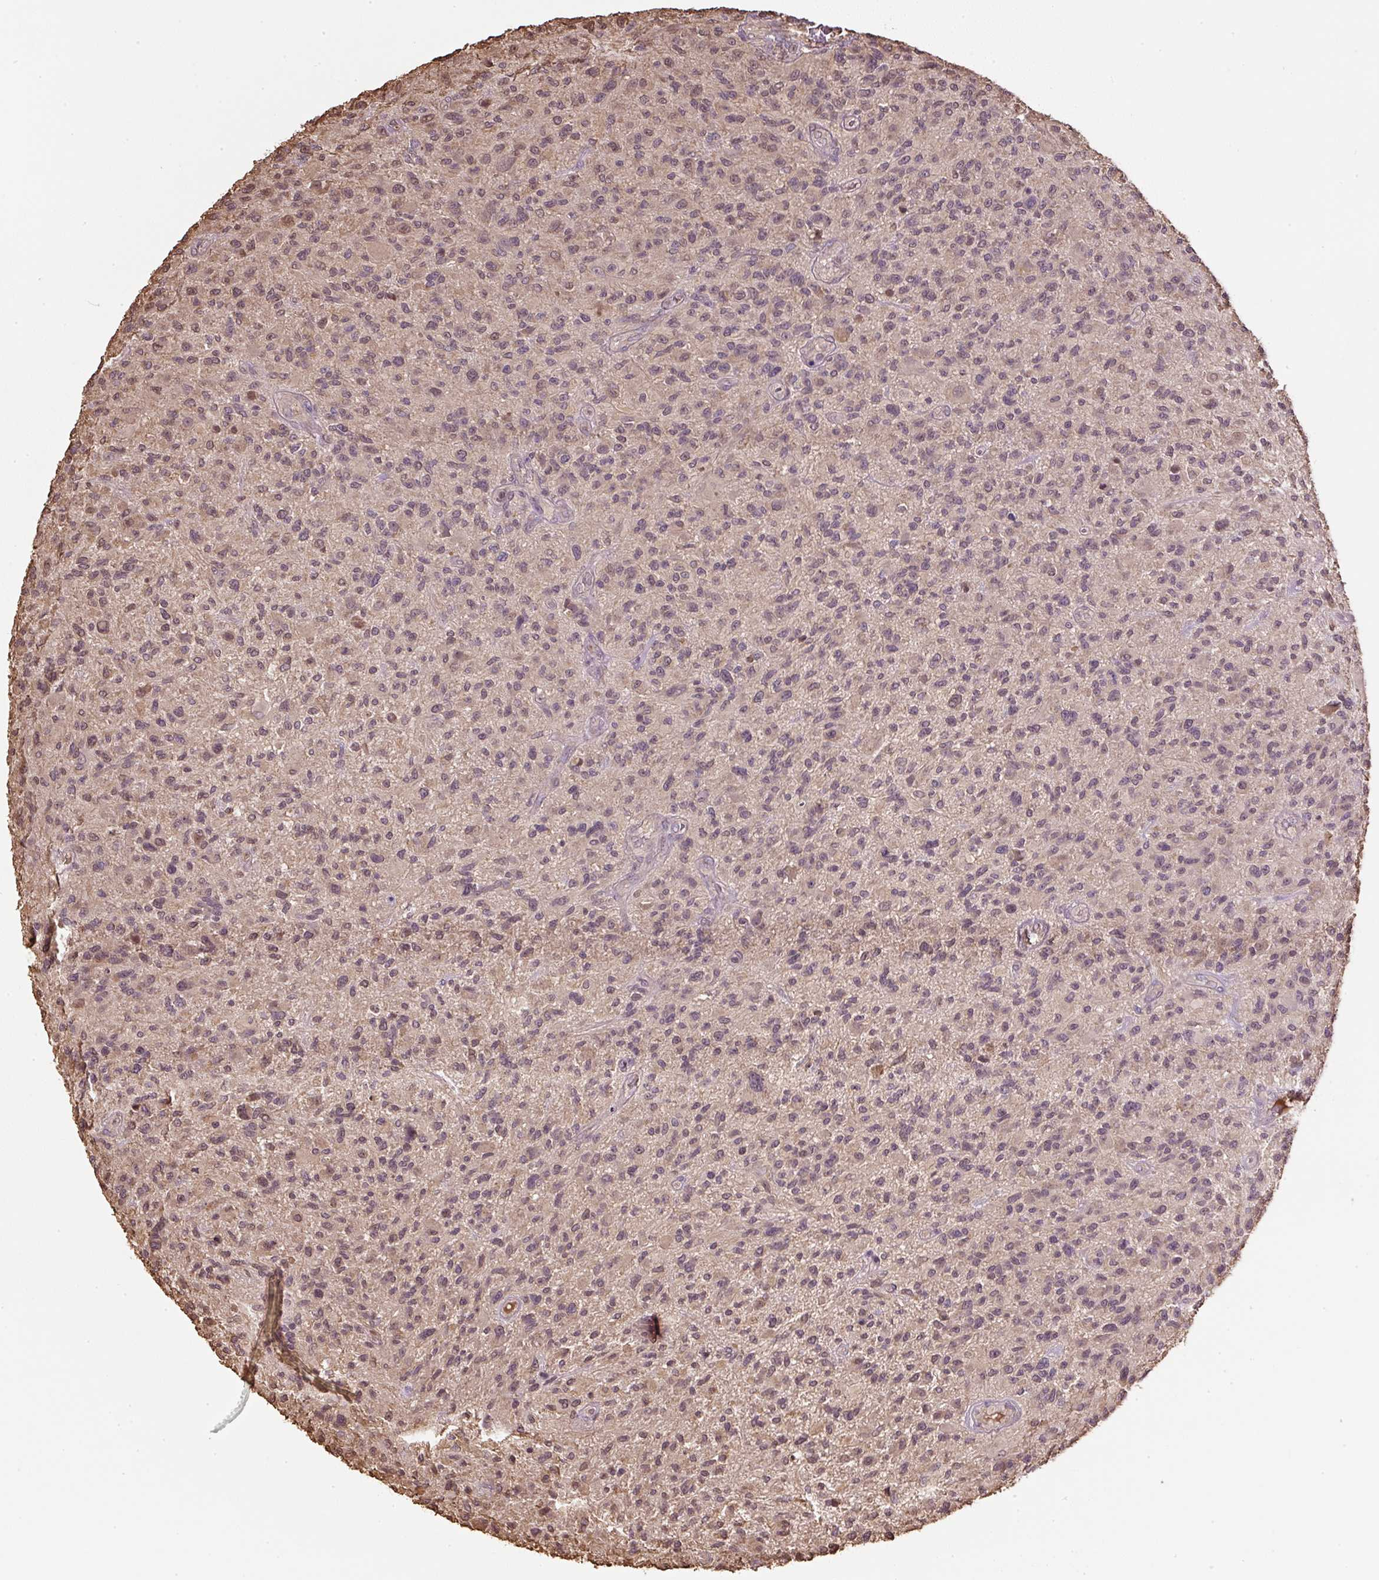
{"staining": {"intensity": "moderate", "quantity": ">75%", "location": "cytoplasmic/membranous,nuclear"}, "tissue": "glioma", "cell_type": "Tumor cells", "image_type": "cancer", "snomed": [{"axis": "morphology", "description": "Glioma, malignant, High grade"}, {"axis": "topography", "description": "Brain"}], "caption": "Immunohistochemical staining of glioma shows medium levels of moderate cytoplasmic/membranous and nuclear positivity in approximately >75% of tumor cells.", "gene": "TMEM170B", "patient": {"sex": "male", "age": 47}}